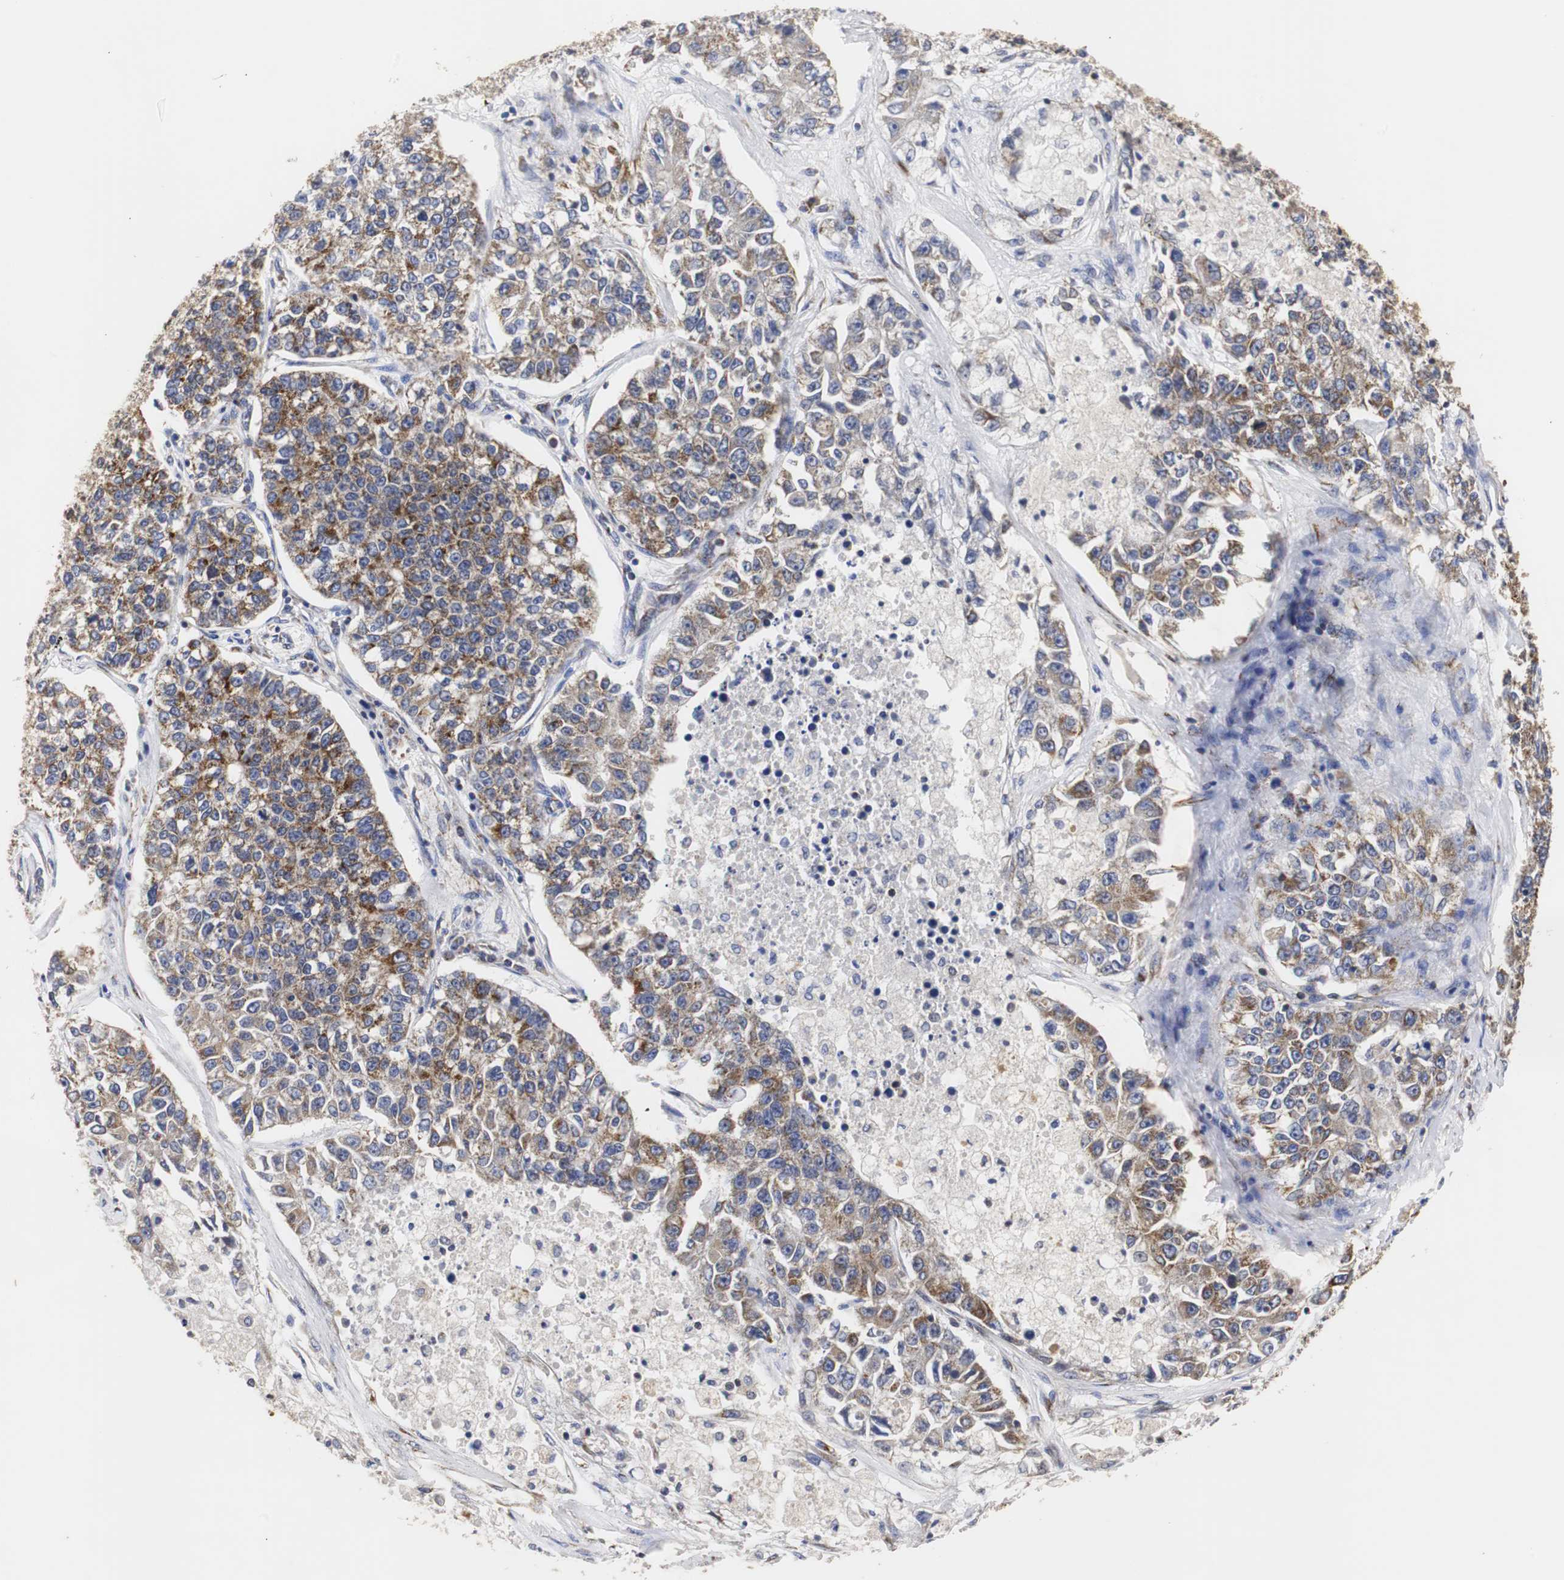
{"staining": {"intensity": "moderate", "quantity": ">75%", "location": "cytoplasmic/membranous"}, "tissue": "lung cancer", "cell_type": "Tumor cells", "image_type": "cancer", "snomed": [{"axis": "morphology", "description": "Adenocarcinoma, NOS"}, {"axis": "topography", "description": "Lung"}], "caption": "IHC of human lung cancer (adenocarcinoma) exhibits medium levels of moderate cytoplasmic/membranous staining in about >75% of tumor cells.", "gene": "HSD17B10", "patient": {"sex": "male", "age": 49}}